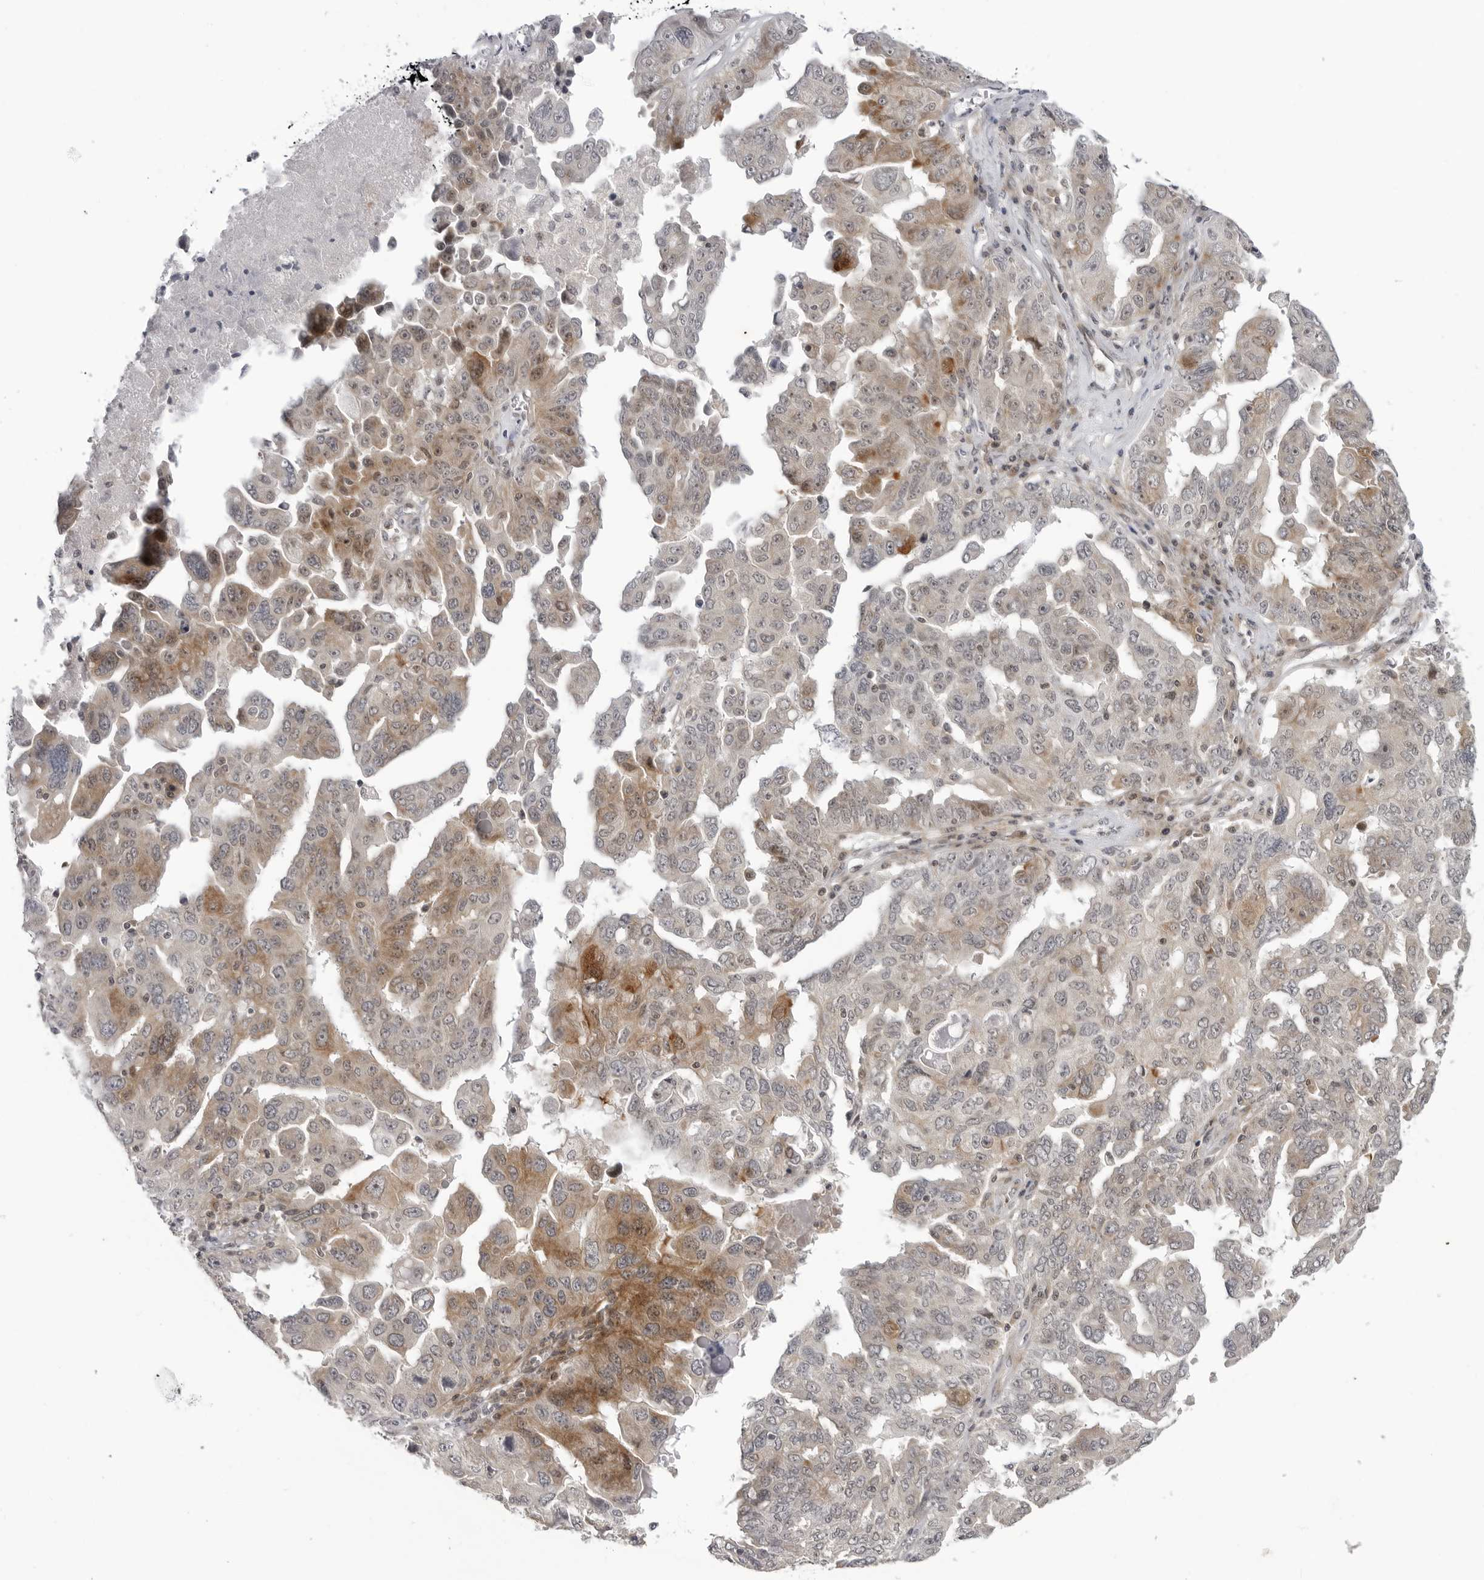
{"staining": {"intensity": "moderate", "quantity": "<25%", "location": "cytoplasmic/membranous"}, "tissue": "ovarian cancer", "cell_type": "Tumor cells", "image_type": "cancer", "snomed": [{"axis": "morphology", "description": "Carcinoma, endometroid"}, {"axis": "topography", "description": "Ovary"}], "caption": "The histopathology image shows immunohistochemical staining of ovarian cancer. There is moderate cytoplasmic/membranous staining is seen in approximately <25% of tumor cells.", "gene": "ADAMTS5", "patient": {"sex": "female", "age": 62}}